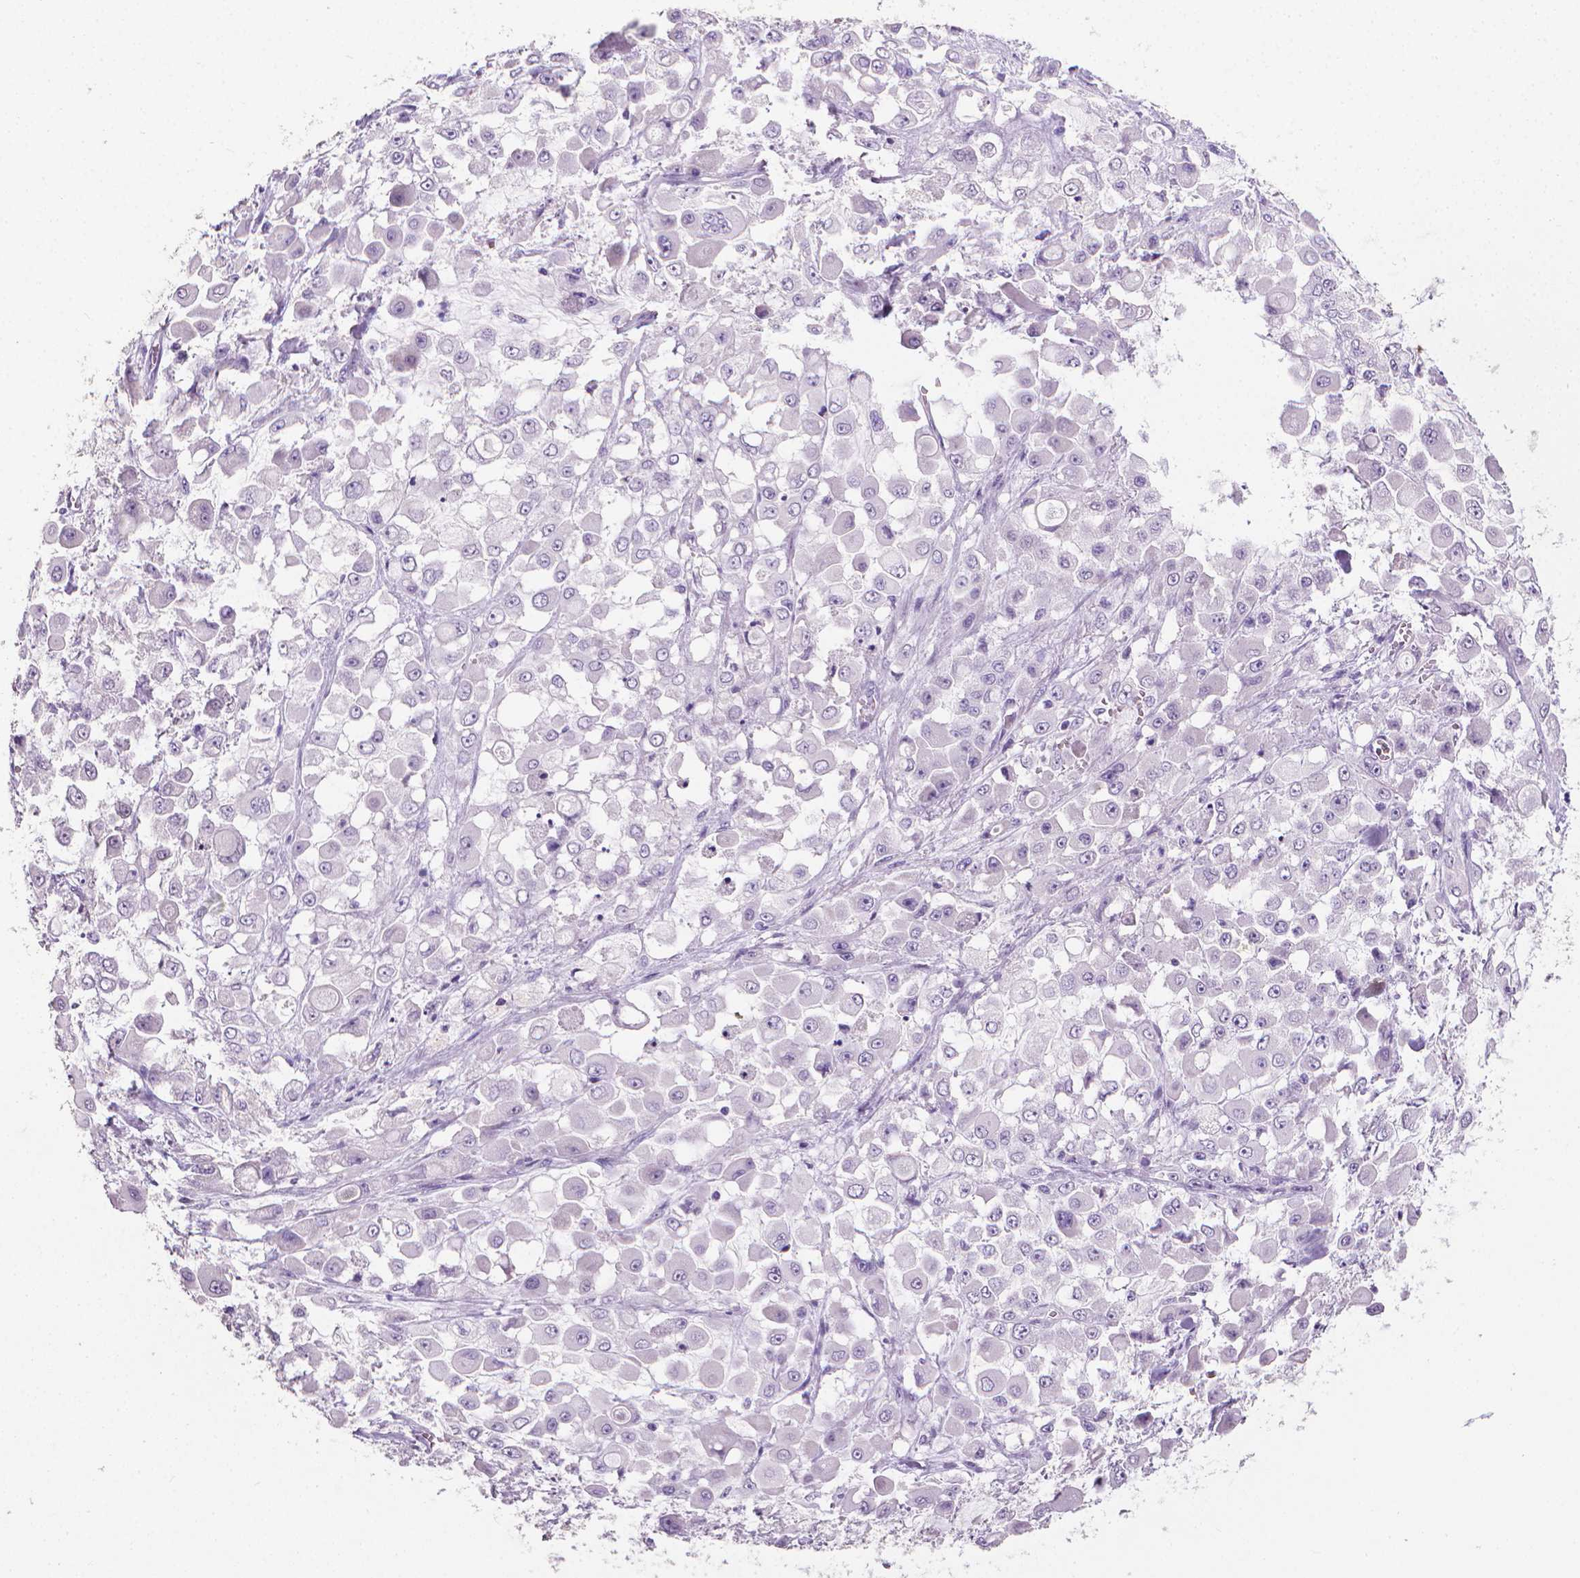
{"staining": {"intensity": "negative", "quantity": "none", "location": "none"}, "tissue": "stomach cancer", "cell_type": "Tumor cells", "image_type": "cancer", "snomed": [{"axis": "morphology", "description": "Adenocarcinoma, NOS"}, {"axis": "topography", "description": "Stomach"}], "caption": "High magnification brightfield microscopy of stomach cancer (adenocarcinoma) stained with DAB (3,3'-diaminobenzidine) (brown) and counterstained with hematoxylin (blue): tumor cells show no significant positivity.", "gene": "XPNPEP2", "patient": {"sex": "female", "age": 76}}